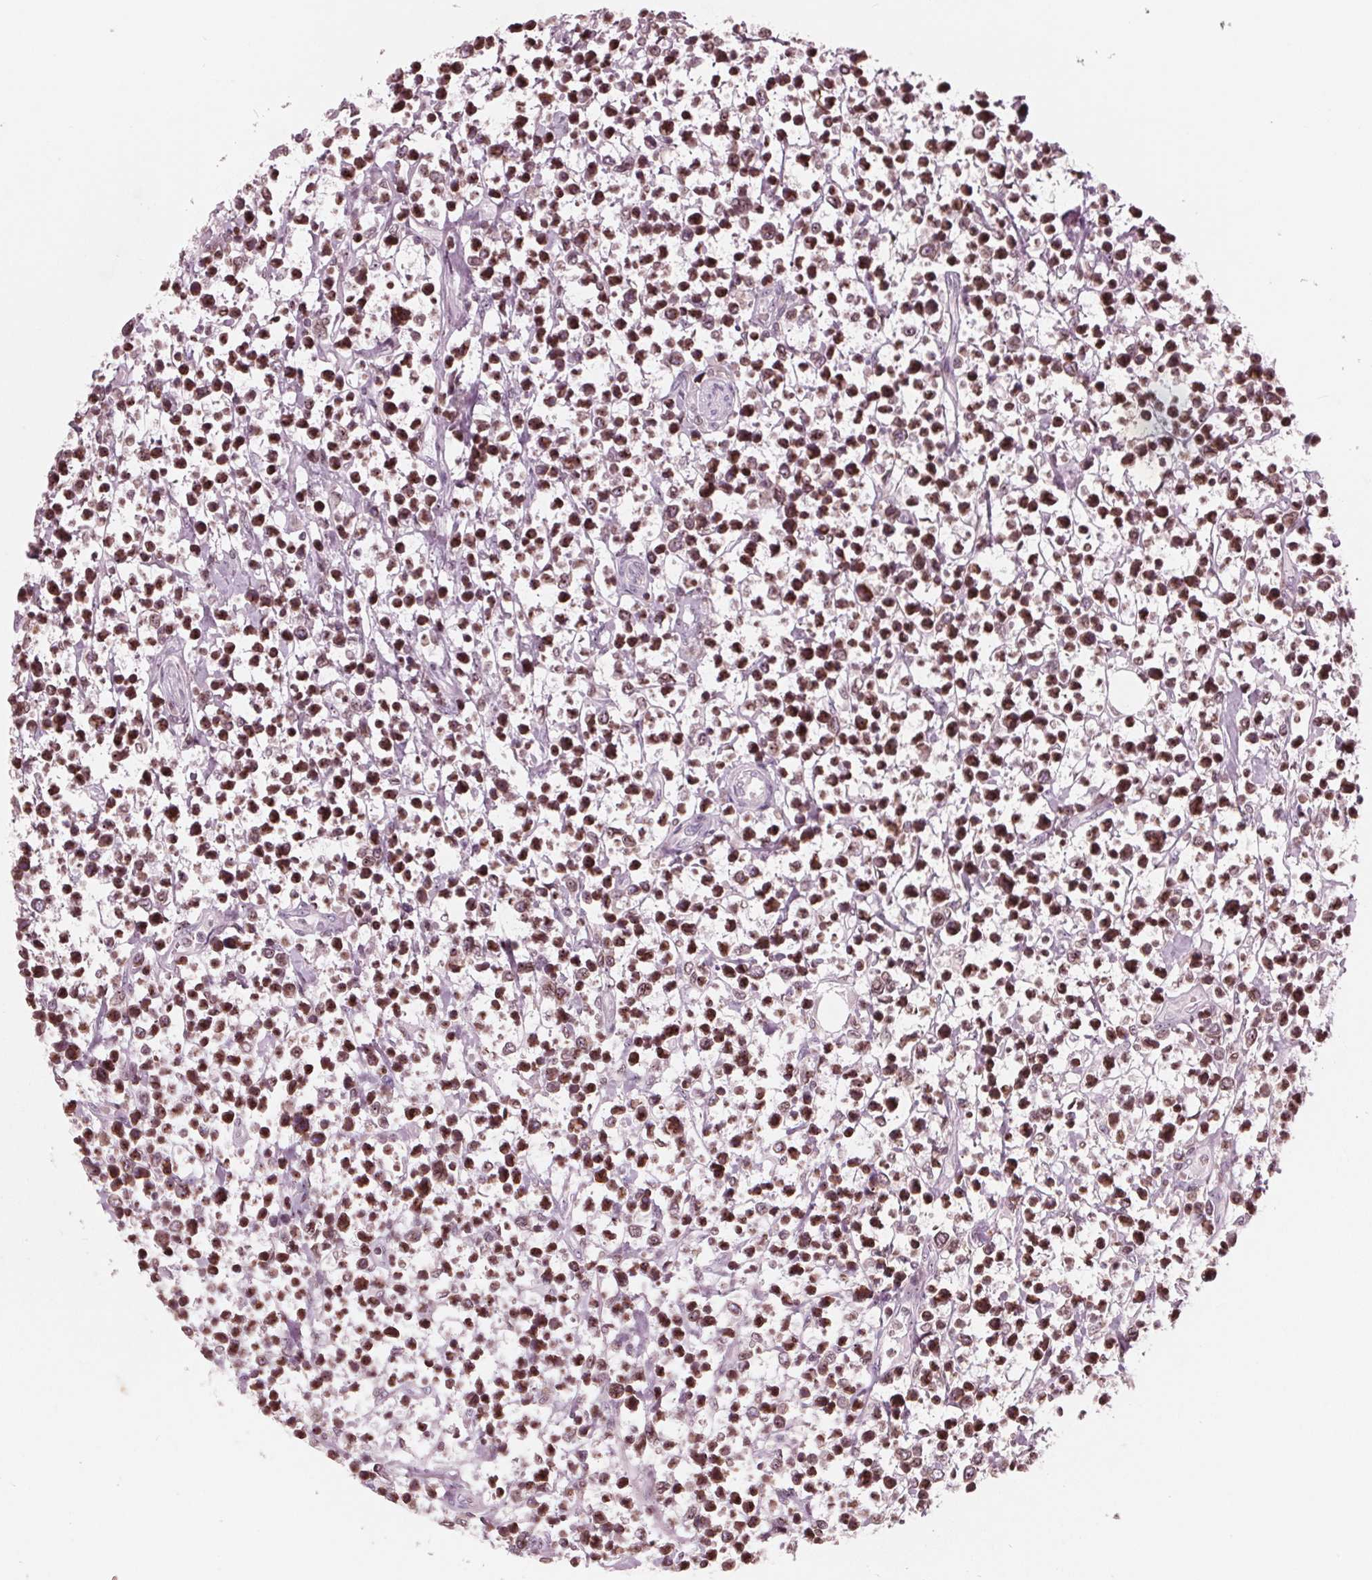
{"staining": {"intensity": "strong", "quantity": ">75%", "location": "cytoplasmic/membranous,nuclear"}, "tissue": "lymphoma", "cell_type": "Tumor cells", "image_type": "cancer", "snomed": [{"axis": "morphology", "description": "Malignant lymphoma, non-Hodgkin's type, High grade"}, {"axis": "topography", "description": "Soft tissue"}], "caption": "Malignant lymphoma, non-Hodgkin's type (high-grade) stained with immunohistochemistry (IHC) shows strong cytoplasmic/membranous and nuclear expression in about >75% of tumor cells. (IHC, brightfield microscopy, high magnification).", "gene": "NUP210", "patient": {"sex": "female", "age": 56}}